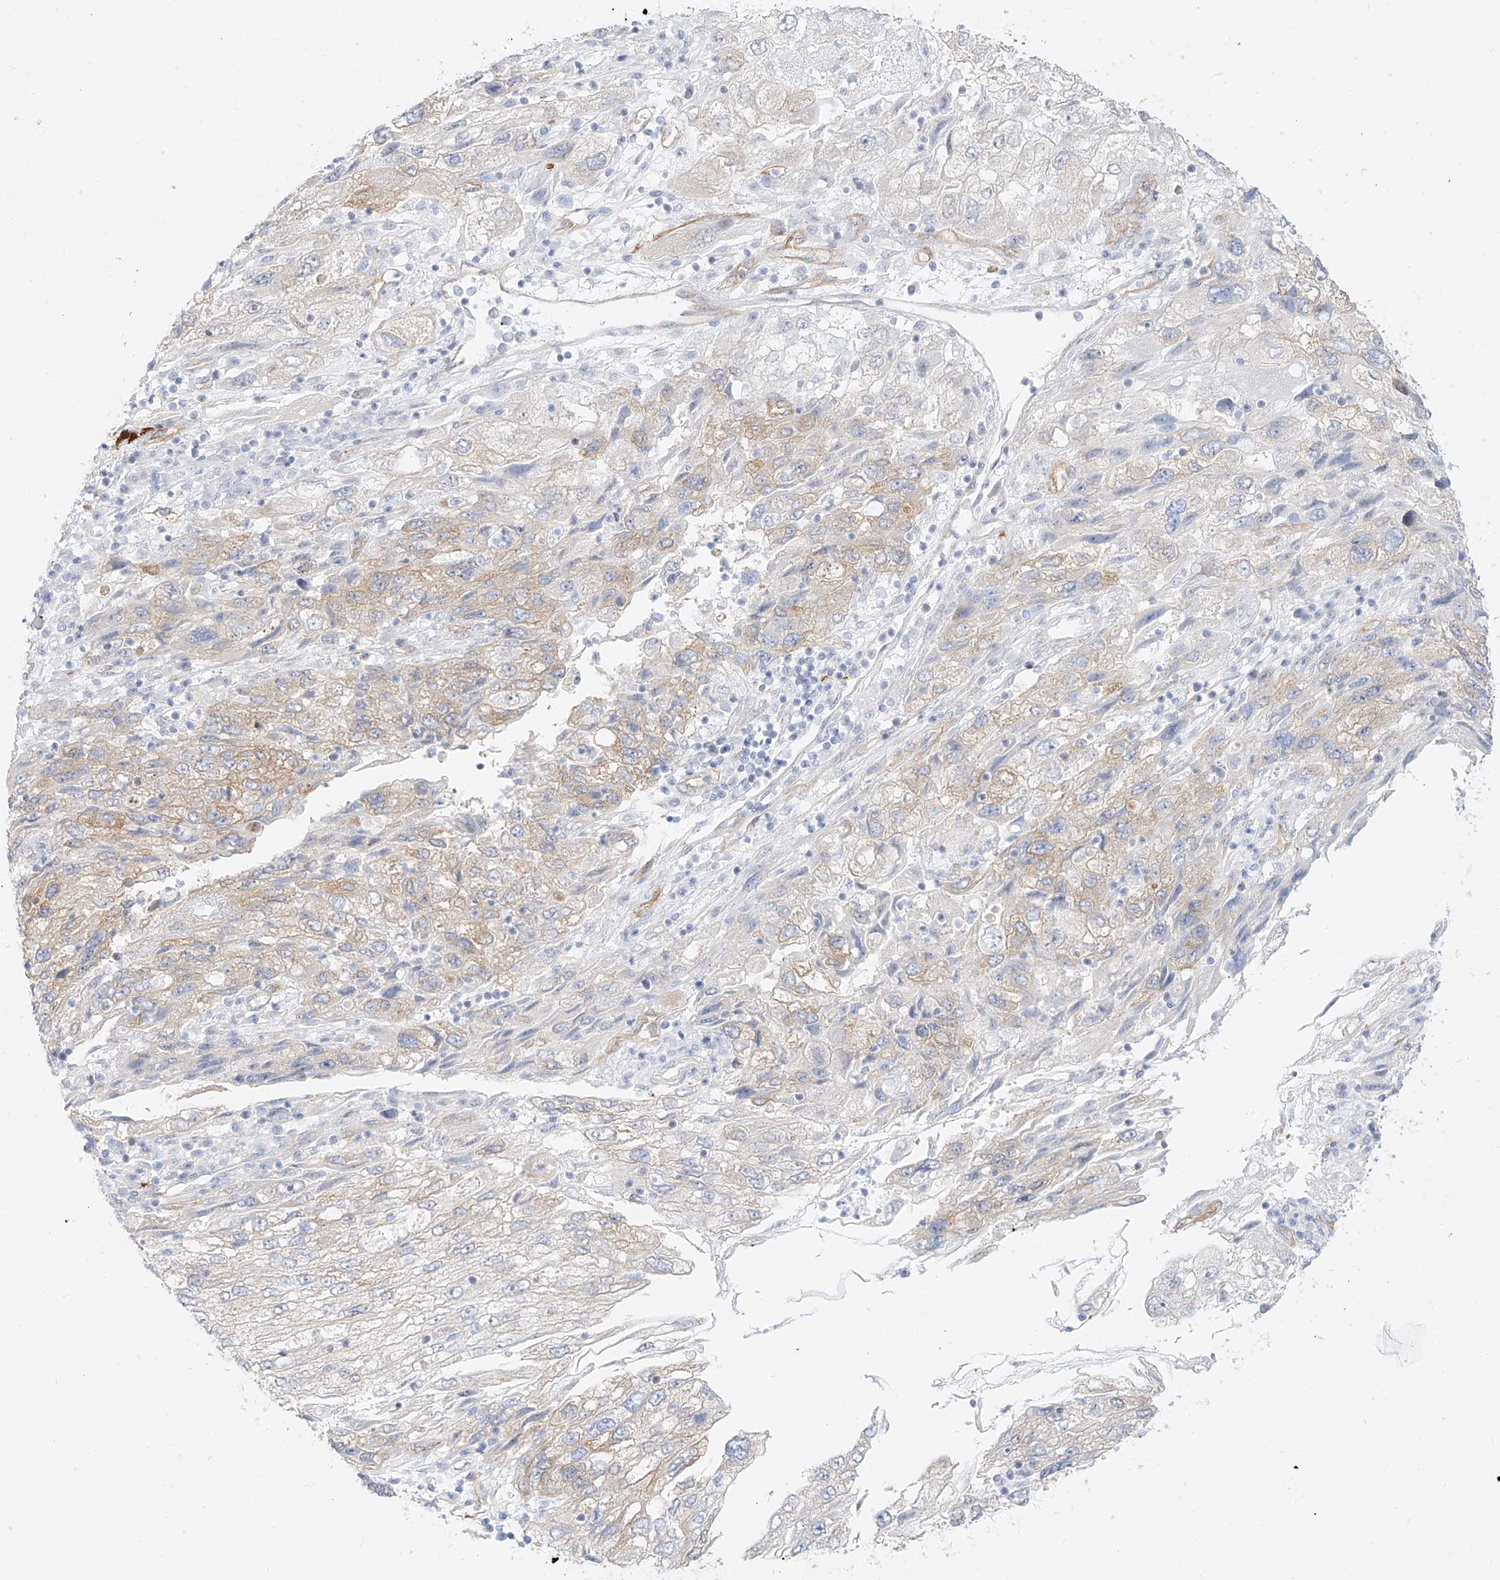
{"staining": {"intensity": "weak", "quantity": "<25%", "location": "cytoplasmic/membranous"}, "tissue": "endometrial cancer", "cell_type": "Tumor cells", "image_type": "cancer", "snomed": [{"axis": "morphology", "description": "Adenocarcinoma, NOS"}, {"axis": "topography", "description": "Endometrium"}], "caption": "High magnification brightfield microscopy of endometrial cancer stained with DAB (brown) and counterstained with hematoxylin (blue): tumor cells show no significant staining.", "gene": "NHSL1", "patient": {"sex": "female", "age": 49}}